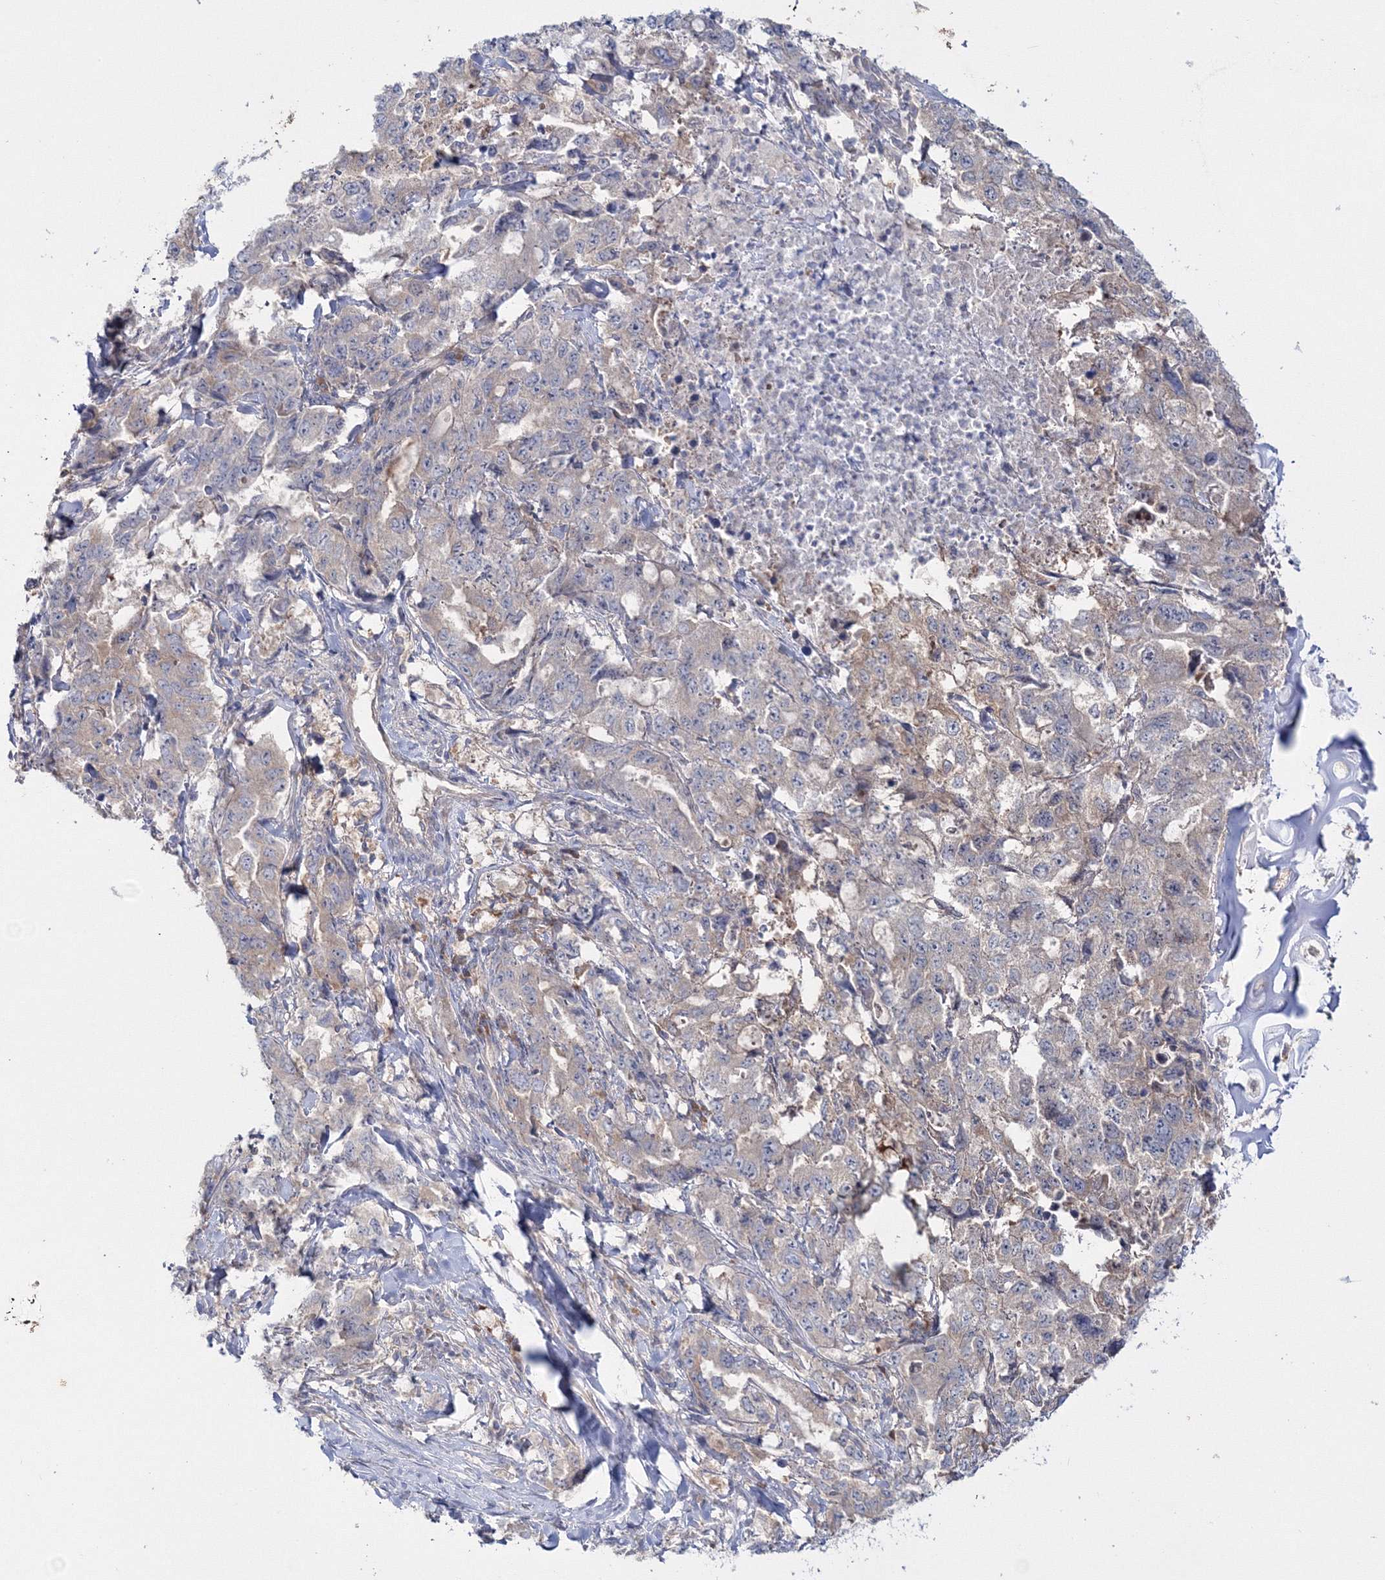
{"staining": {"intensity": "weak", "quantity": "<25%", "location": "cytoplasmic/membranous"}, "tissue": "lung cancer", "cell_type": "Tumor cells", "image_type": "cancer", "snomed": [{"axis": "morphology", "description": "Adenocarcinoma, NOS"}, {"axis": "topography", "description": "Lung"}], "caption": "DAB (3,3'-diaminobenzidine) immunohistochemical staining of lung cancer (adenocarcinoma) reveals no significant positivity in tumor cells.", "gene": "IPMK", "patient": {"sex": "female", "age": 51}}